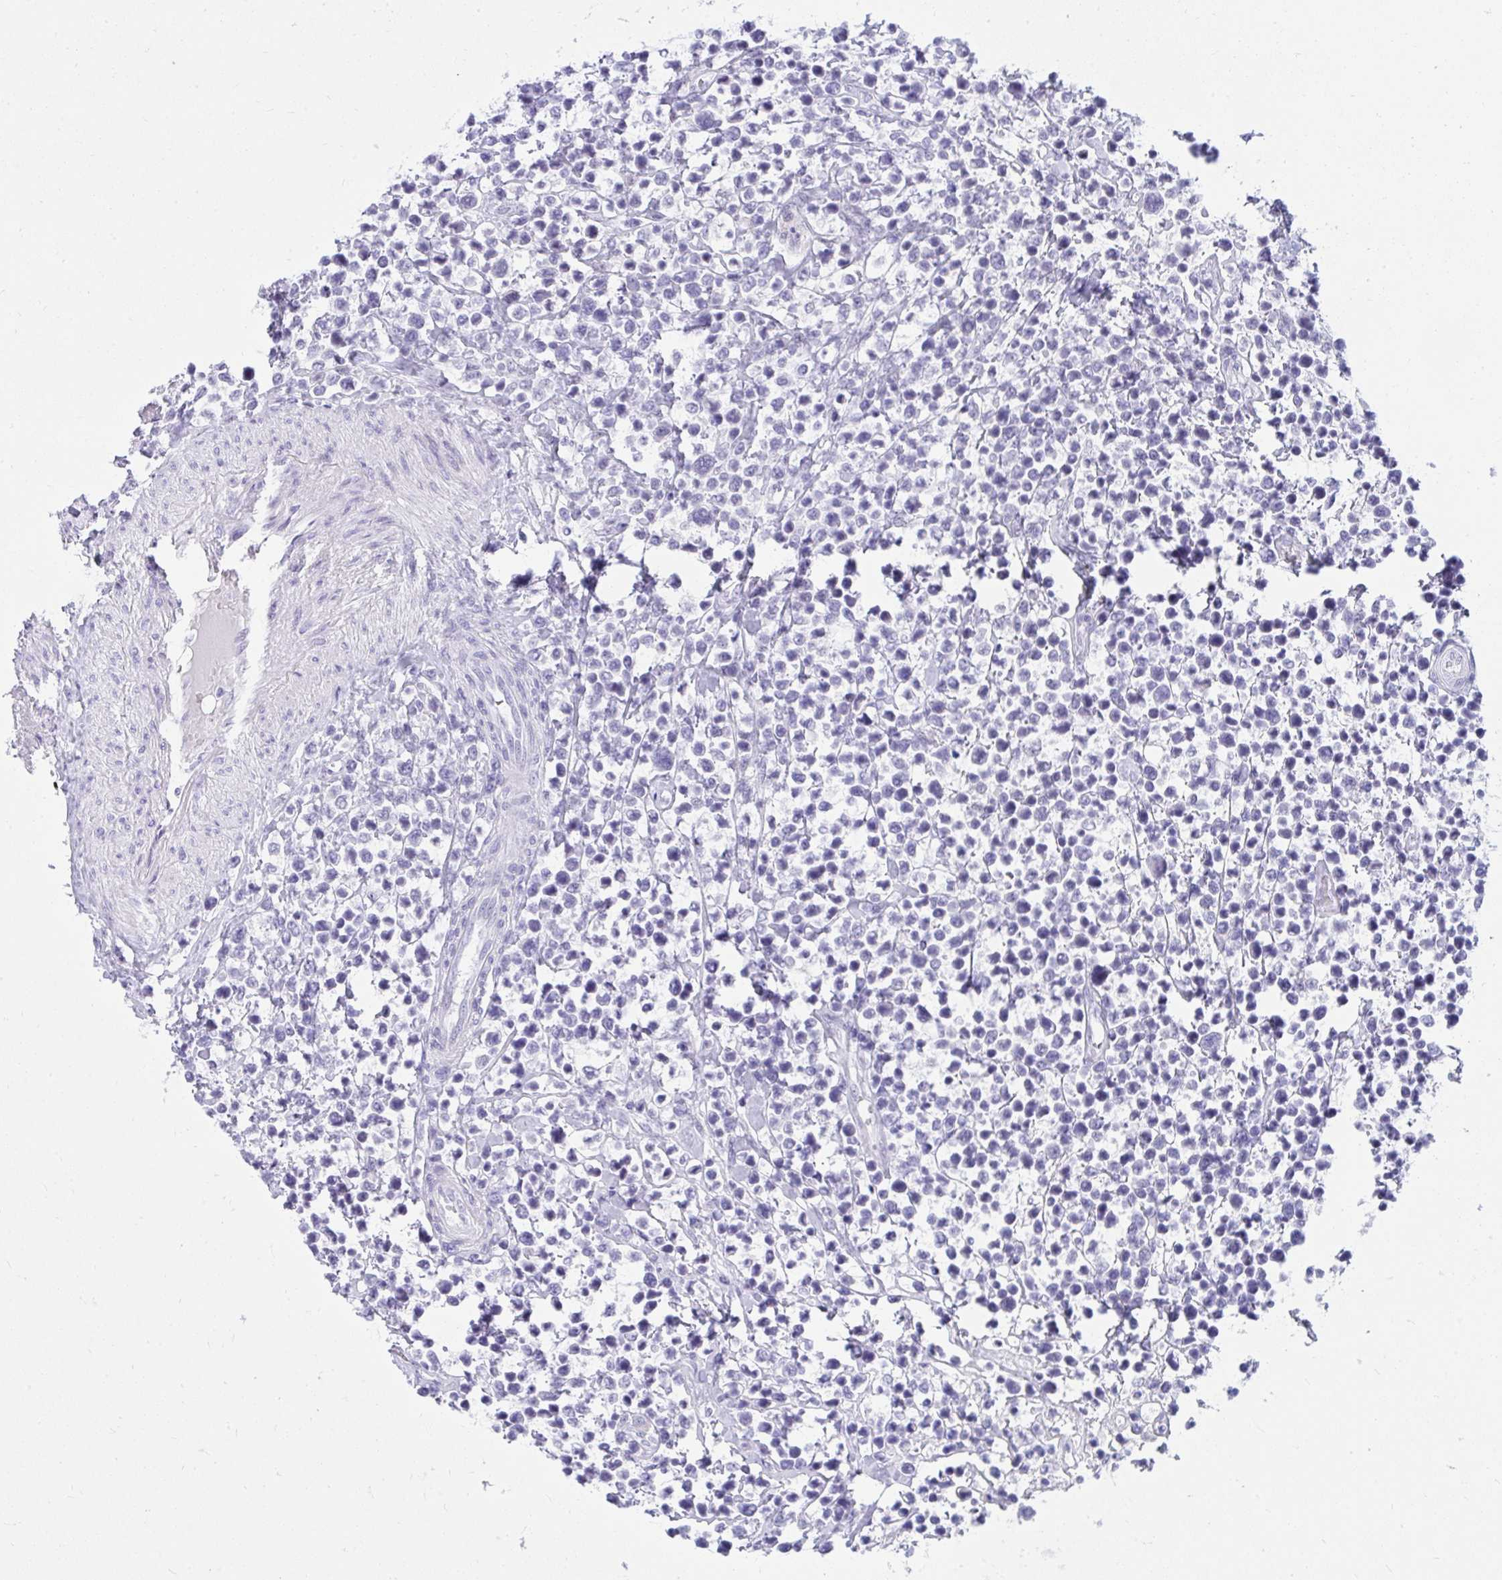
{"staining": {"intensity": "negative", "quantity": "none", "location": "none"}, "tissue": "lymphoma", "cell_type": "Tumor cells", "image_type": "cancer", "snomed": [{"axis": "morphology", "description": "Malignant lymphoma, non-Hodgkin's type, High grade"}, {"axis": "topography", "description": "Soft tissue"}], "caption": "DAB (3,3'-diaminobenzidine) immunohistochemical staining of lymphoma shows no significant expression in tumor cells.", "gene": "OR5F1", "patient": {"sex": "female", "age": 56}}